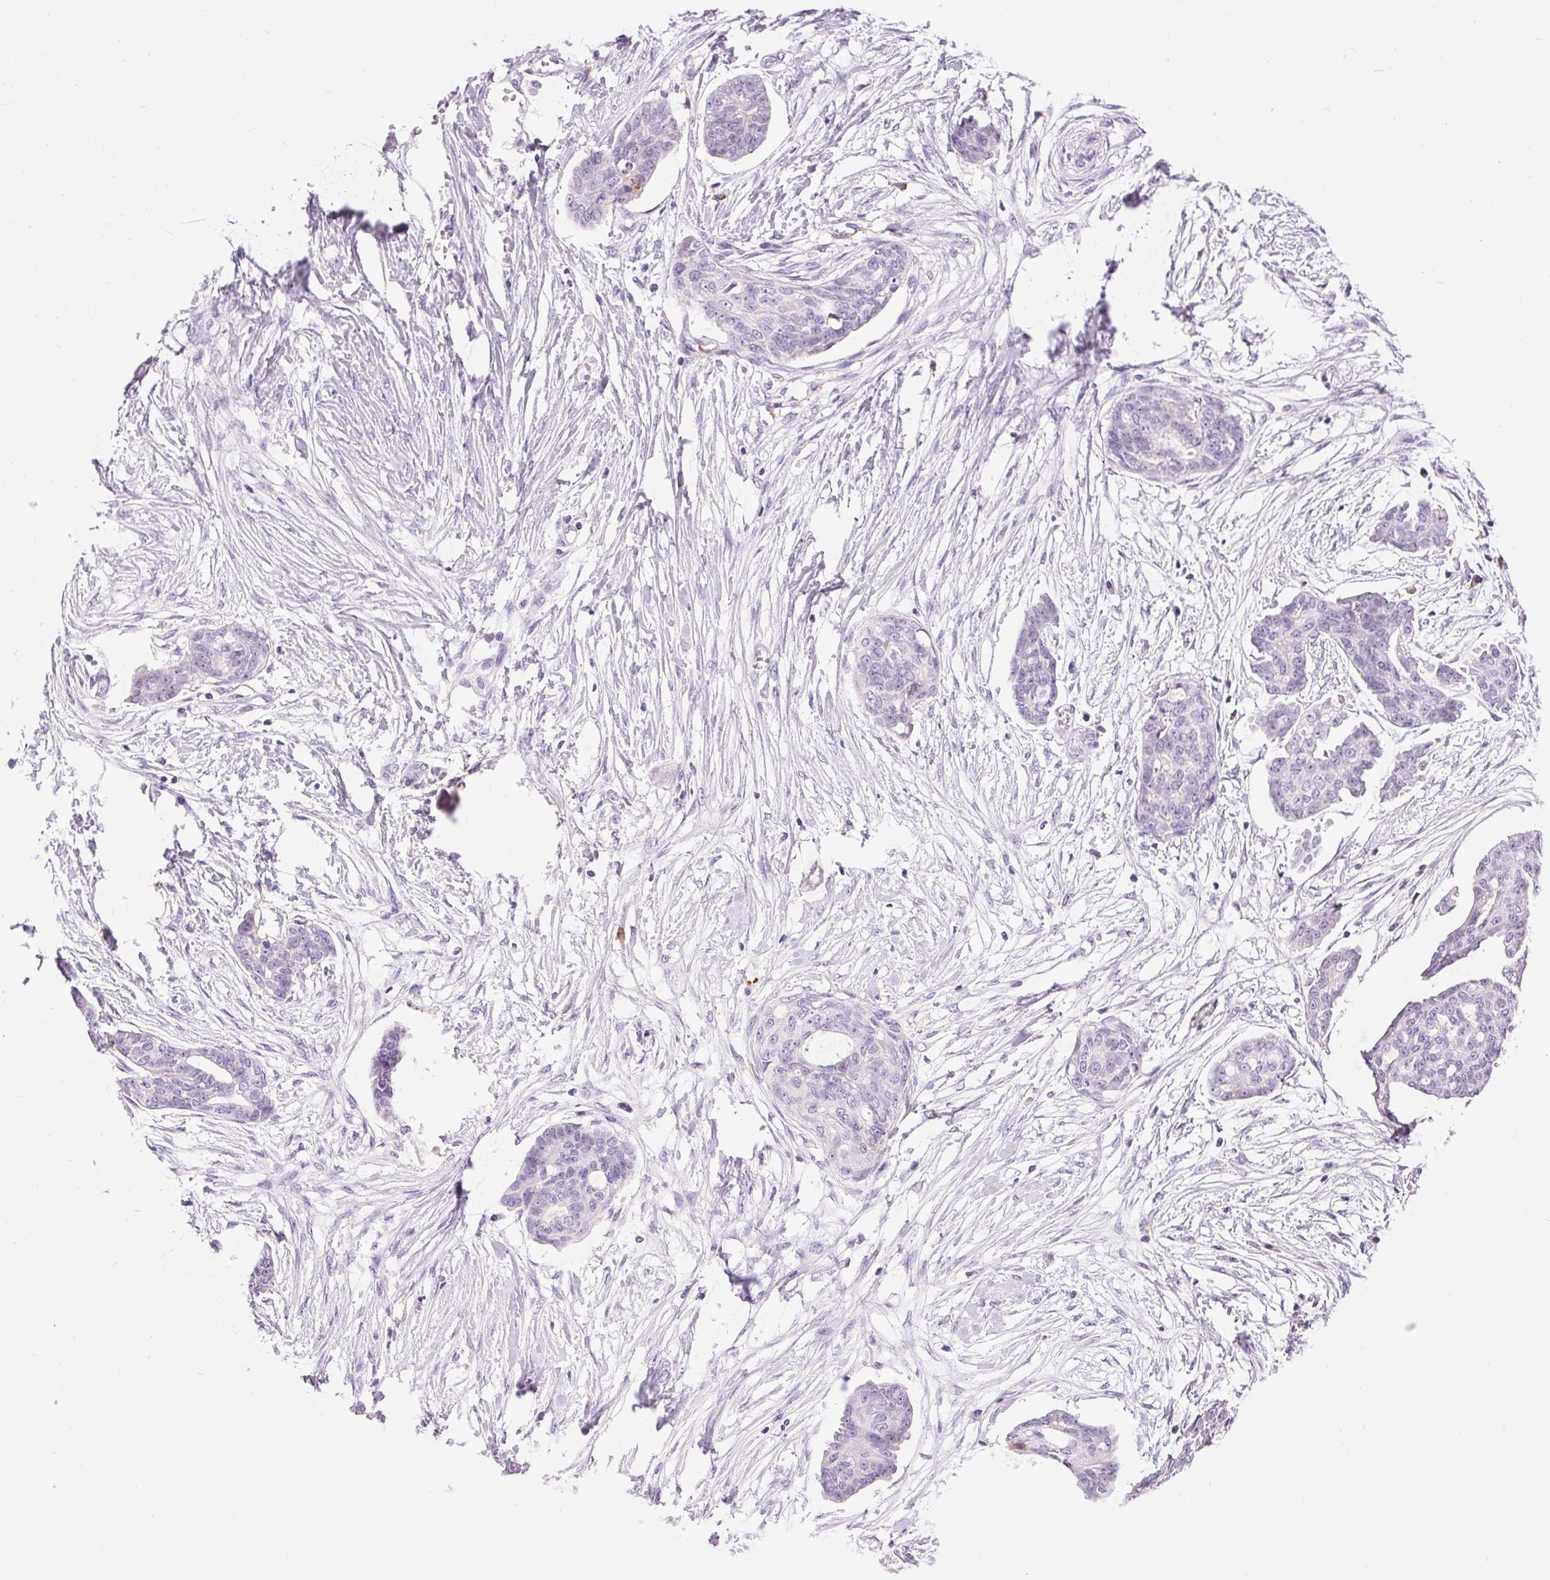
{"staining": {"intensity": "negative", "quantity": "none", "location": "none"}, "tissue": "ovarian cancer", "cell_type": "Tumor cells", "image_type": "cancer", "snomed": [{"axis": "morphology", "description": "Cystadenocarcinoma, serous, NOS"}, {"axis": "topography", "description": "Ovary"}], "caption": "High power microscopy micrograph of an immunohistochemistry micrograph of ovarian cancer (serous cystadenocarcinoma), revealing no significant expression in tumor cells.", "gene": "PNLIPRP3", "patient": {"sex": "female", "age": 71}}